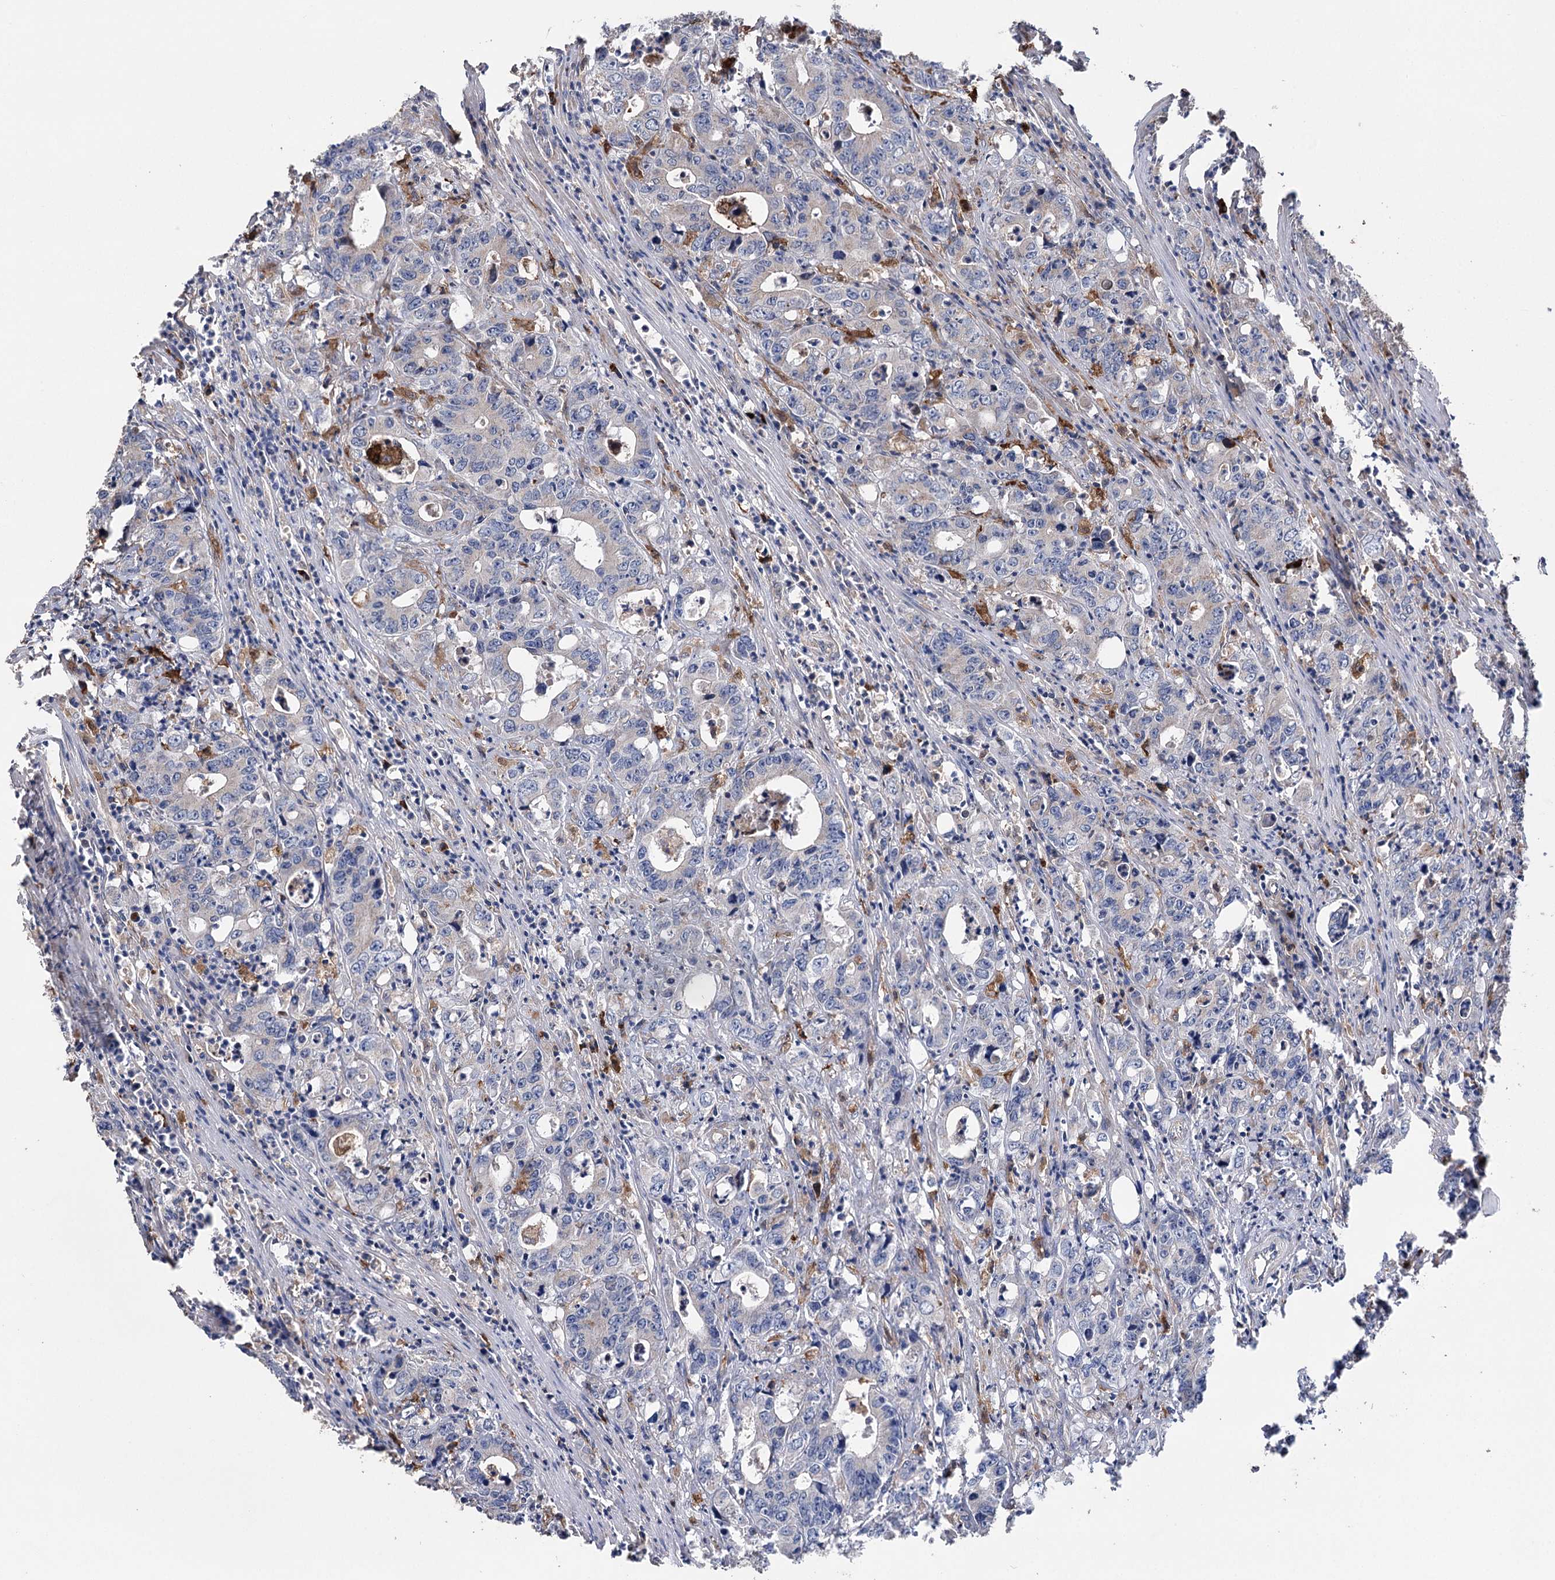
{"staining": {"intensity": "negative", "quantity": "none", "location": "none"}, "tissue": "colorectal cancer", "cell_type": "Tumor cells", "image_type": "cancer", "snomed": [{"axis": "morphology", "description": "Adenocarcinoma, NOS"}, {"axis": "topography", "description": "Colon"}], "caption": "Tumor cells are negative for protein expression in human colorectal adenocarcinoma.", "gene": "OTUD1", "patient": {"sex": "female", "age": 75}}